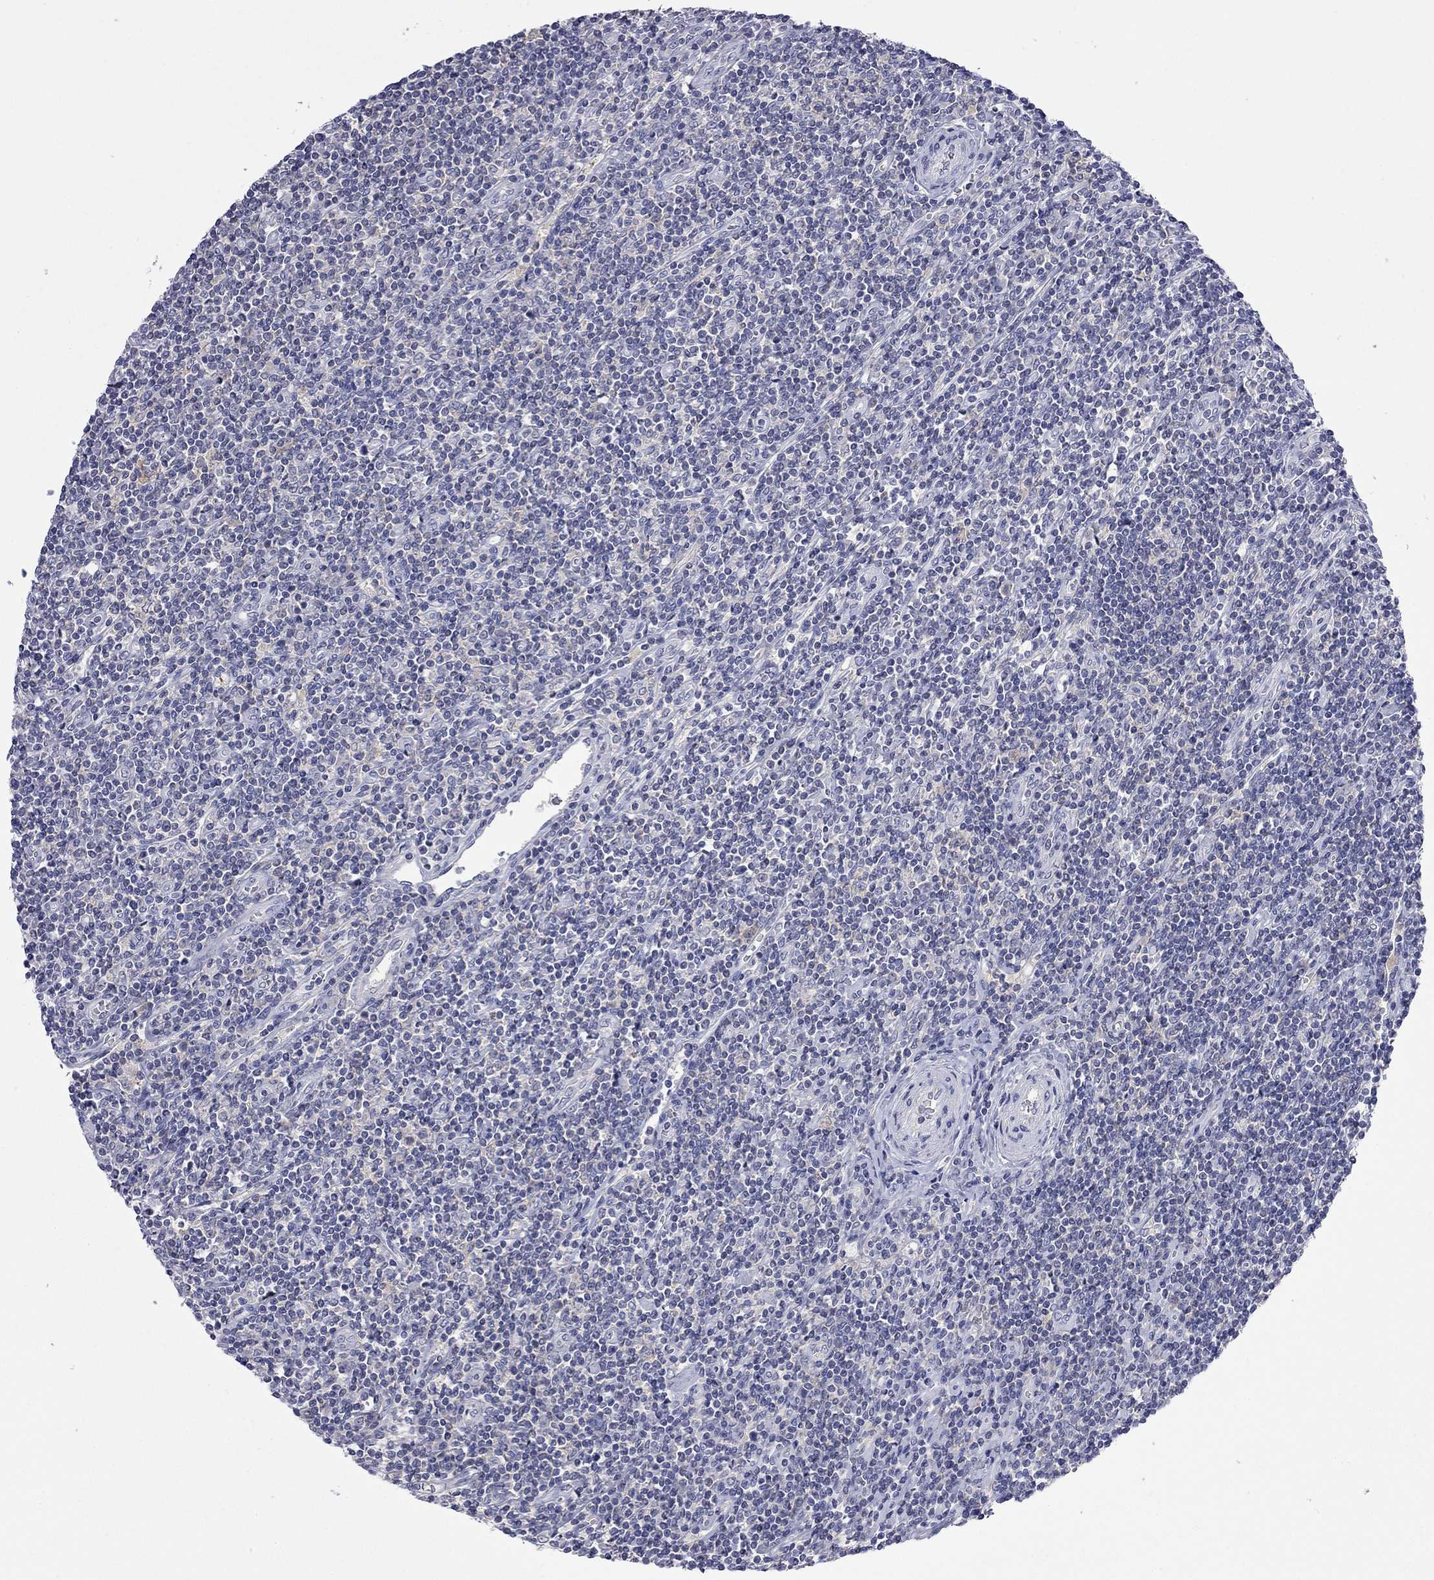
{"staining": {"intensity": "negative", "quantity": "none", "location": "none"}, "tissue": "lymphoma", "cell_type": "Tumor cells", "image_type": "cancer", "snomed": [{"axis": "morphology", "description": "Hodgkin's disease, NOS"}, {"axis": "topography", "description": "Lymph node"}], "caption": "This is a micrograph of IHC staining of lymphoma, which shows no positivity in tumor cells. (DAB (3,3'-diaminobenzidine) IHC with hematoxylin counter stain).", "gene": "ABCB4", "patient": {"sex": "male", "age": 40}}